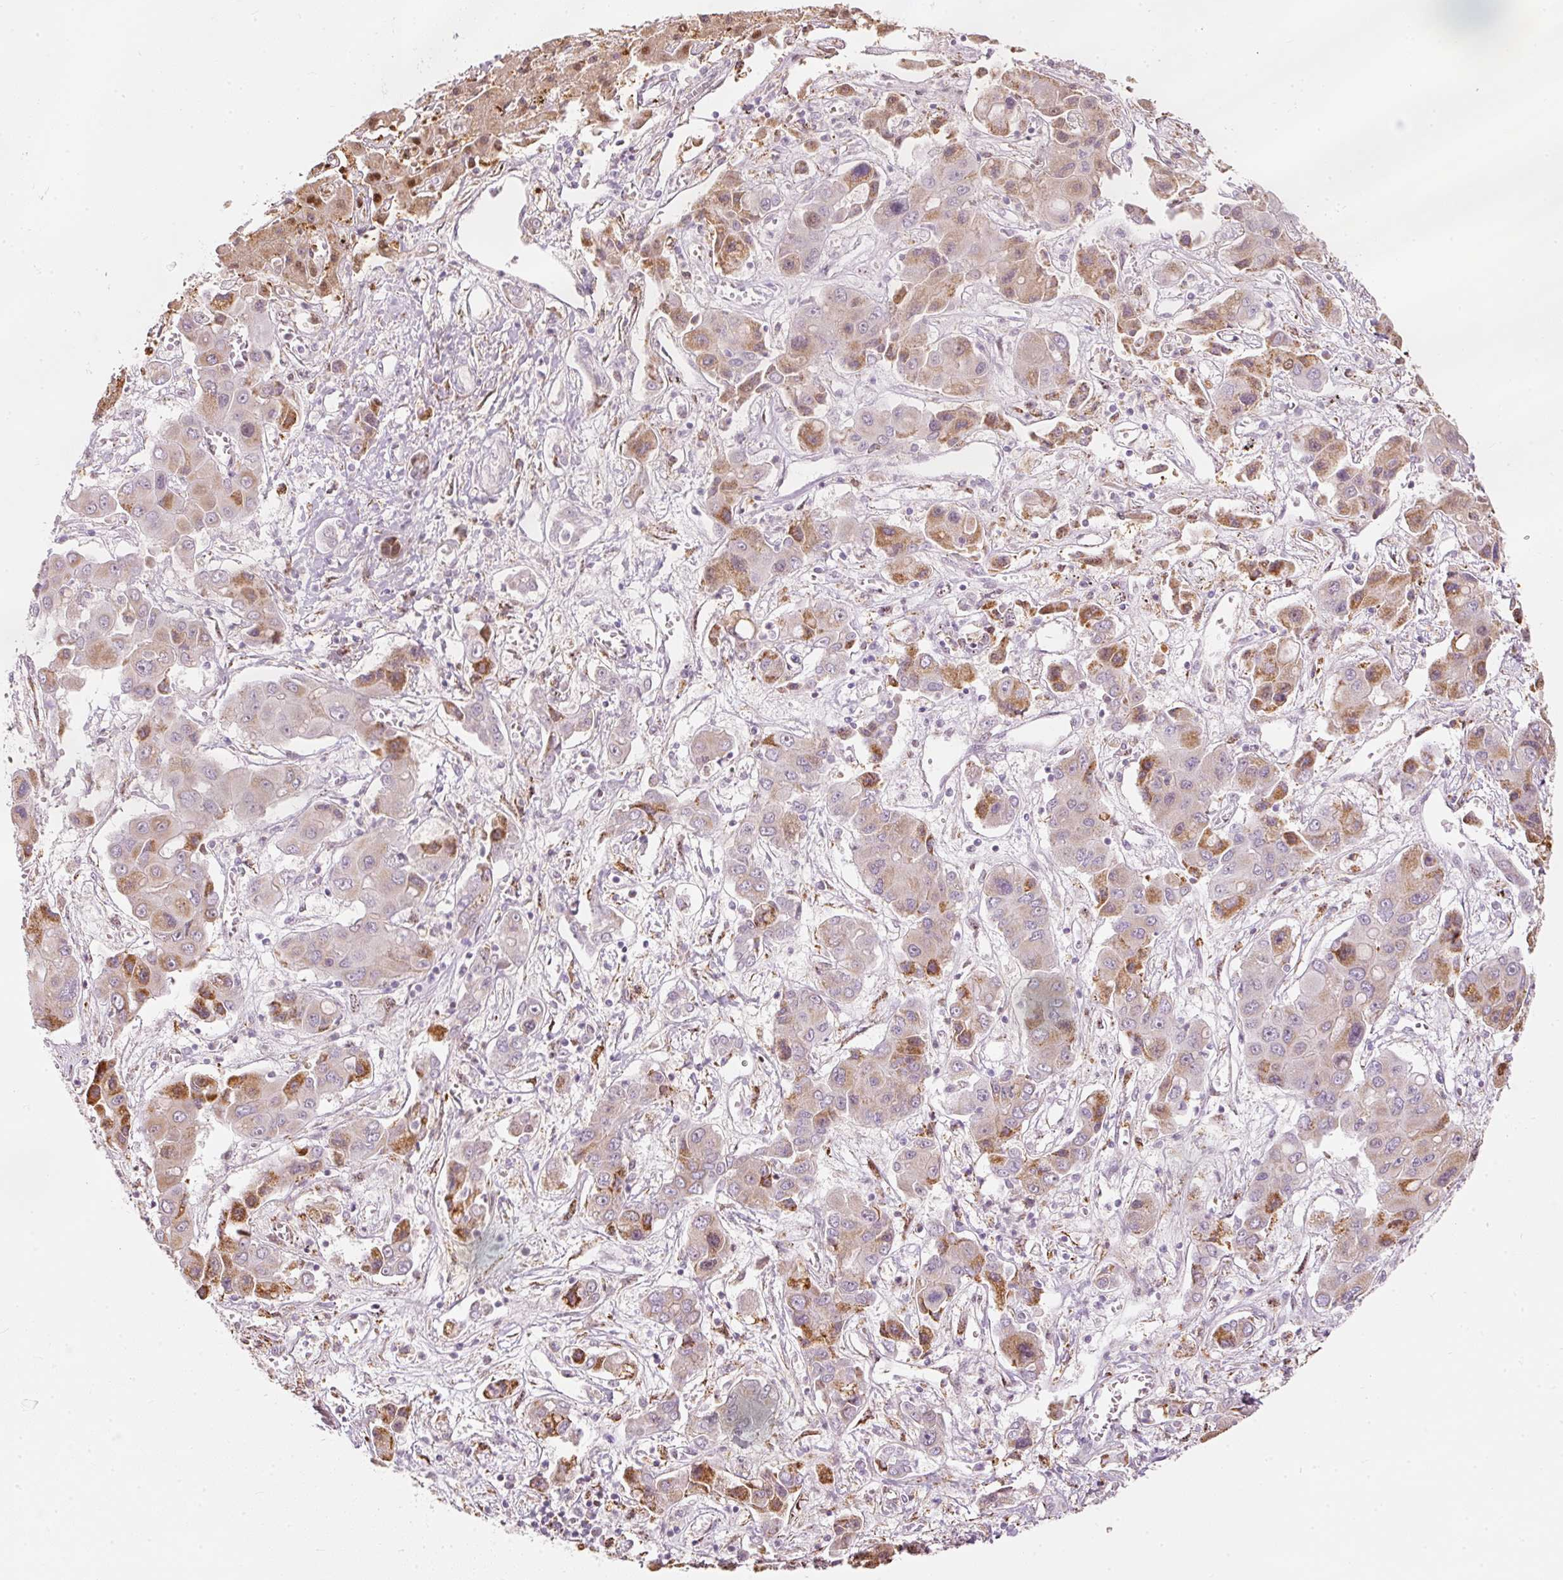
{"staining": {"intensity": "moderate", "quantity": "25%-75%", "location": "cytoplasmic/membranous"}, "tissue": "liver cancer", "cell_type": "Tumor cells", "image_type": "cancer", "snomed": [{"axis": "morphology", "description": "Cholangiocarcinoma"}, {"axis": "topography", "description": "Liver"}], "caption": "Immunohistochemical staining of liver cancer (cholangiocarcinoma) reveals medium levels of moderate cytoplasmic/membranous protein positivity in approximately 25%-75% of tumor cells.", "gene": "RNF39", "patient": {"sex": "male", "age": 67}}